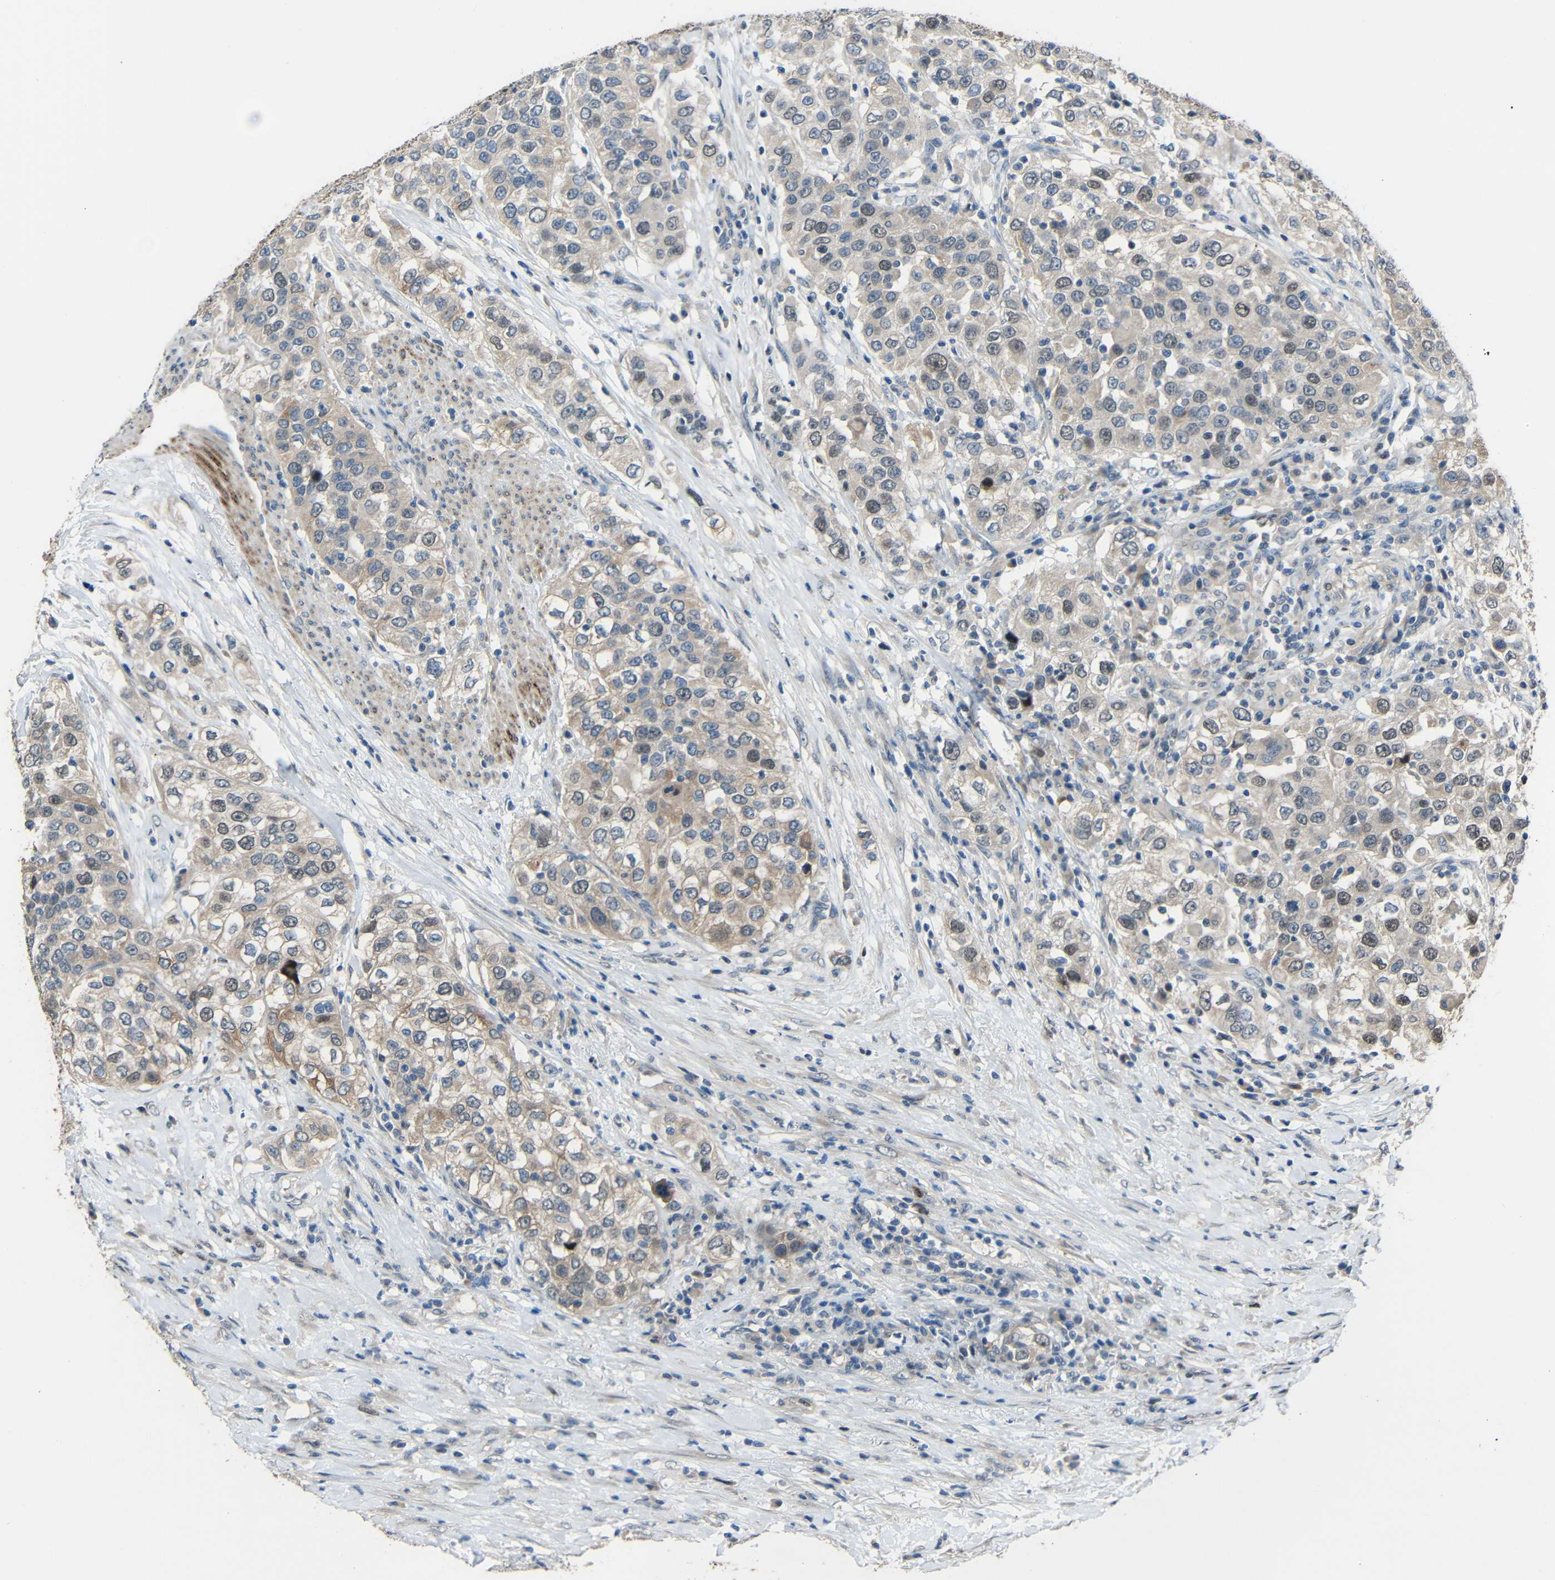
{"staining": {"intensity": "weak", "quantity": "<25%", "location": "cytoplasmic/membranous,nuclear"}, "tissue": "urothelial cancer", "cell_type": "Tumor cells", "image_type": "cancer", "snomed": [{"axis": "morphology", "description": "Urothelial carcinoma, High grade"}, {"axis": "topography", "description": "Urinary bladder"}], "caption": "DAB (3,3'-diaminobenzidine) immunohistochemical staining of human urothelial cancer reveals no significant expression in tumor cells.", "gene": "STBD1", "patient": {"sex": "female", "age": 80}}